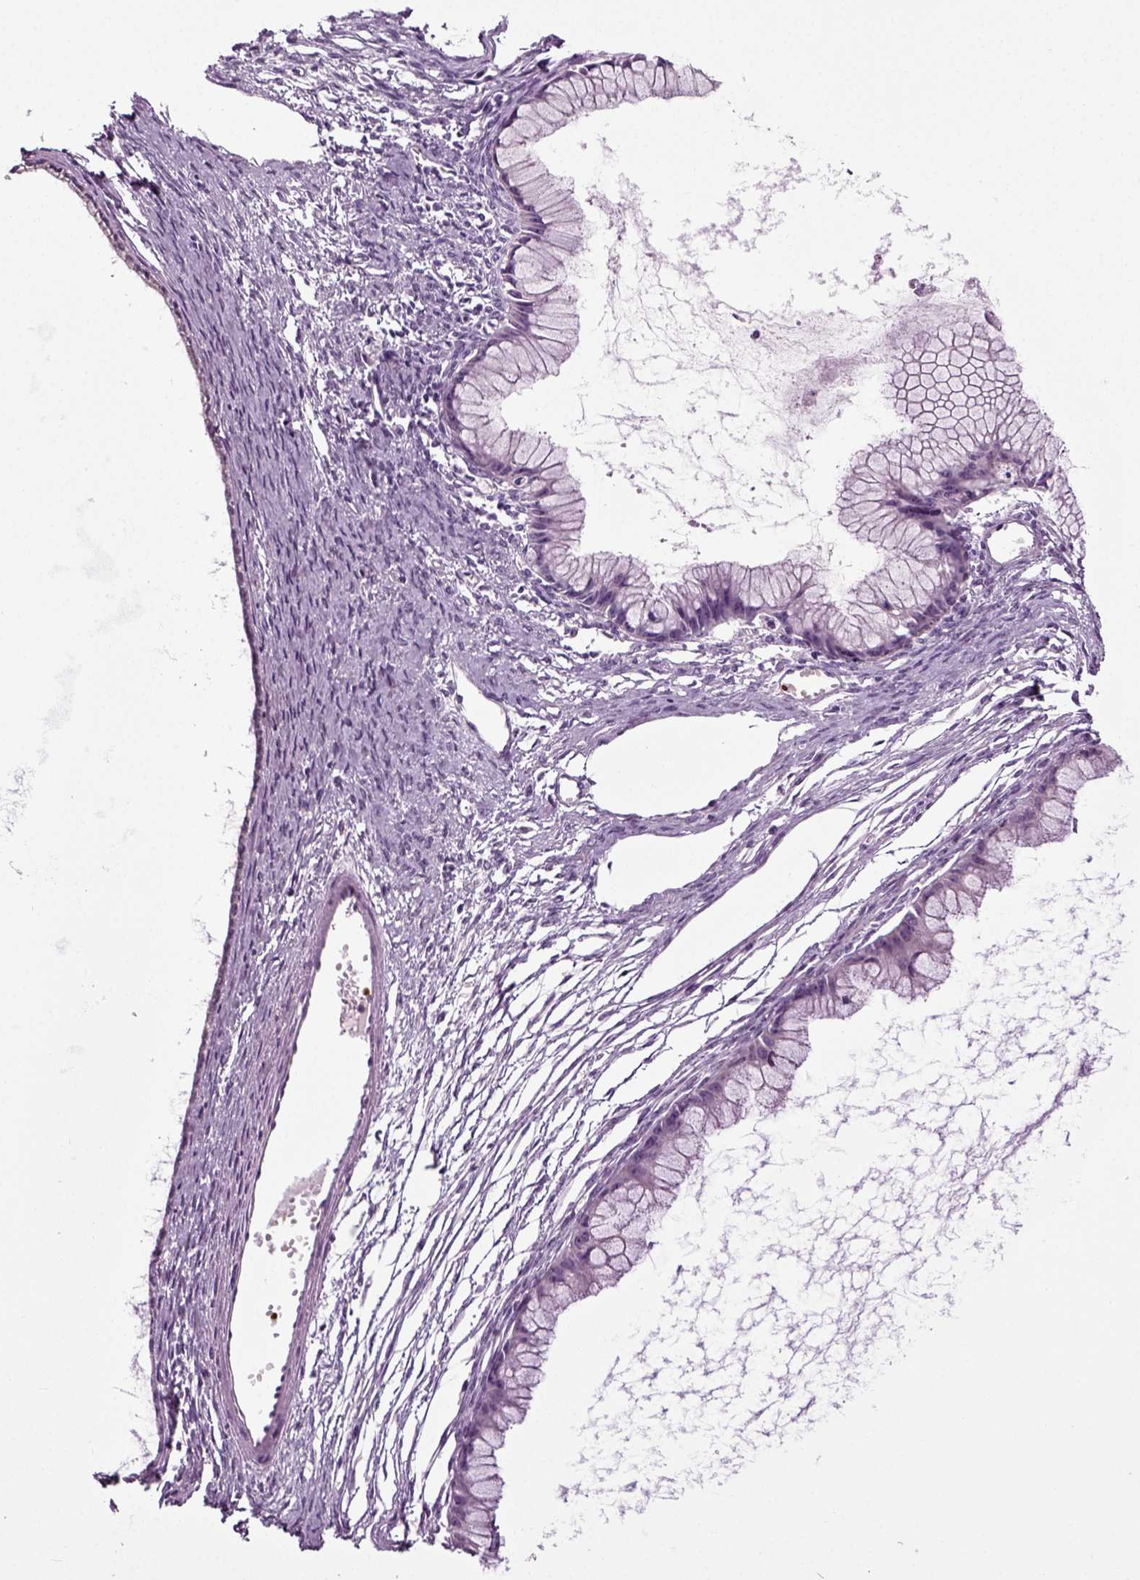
{"staining": {"intensity": "negative", "quantity": "none", "location": "none"}, "tissue": "ovarian cancer", "cell_type": "Tumor cells", "image_type": "cancer", "snomed": [{"axis": "morphology", "description": "Cystadenocarcinoma, mucinous, NOS"}, {"axis": "topography", "description": "Ovary"}], "caption": "Tumor cells are negative for protein expression in human mucinous cystadenocarcinoma (ovarian). (Brightfield microscopy of DAB (3,3'-diaminobenzidine) IHC at high magnification).", "gene": "SPATA17", "patient": {"sex": "female", "age": 41}}